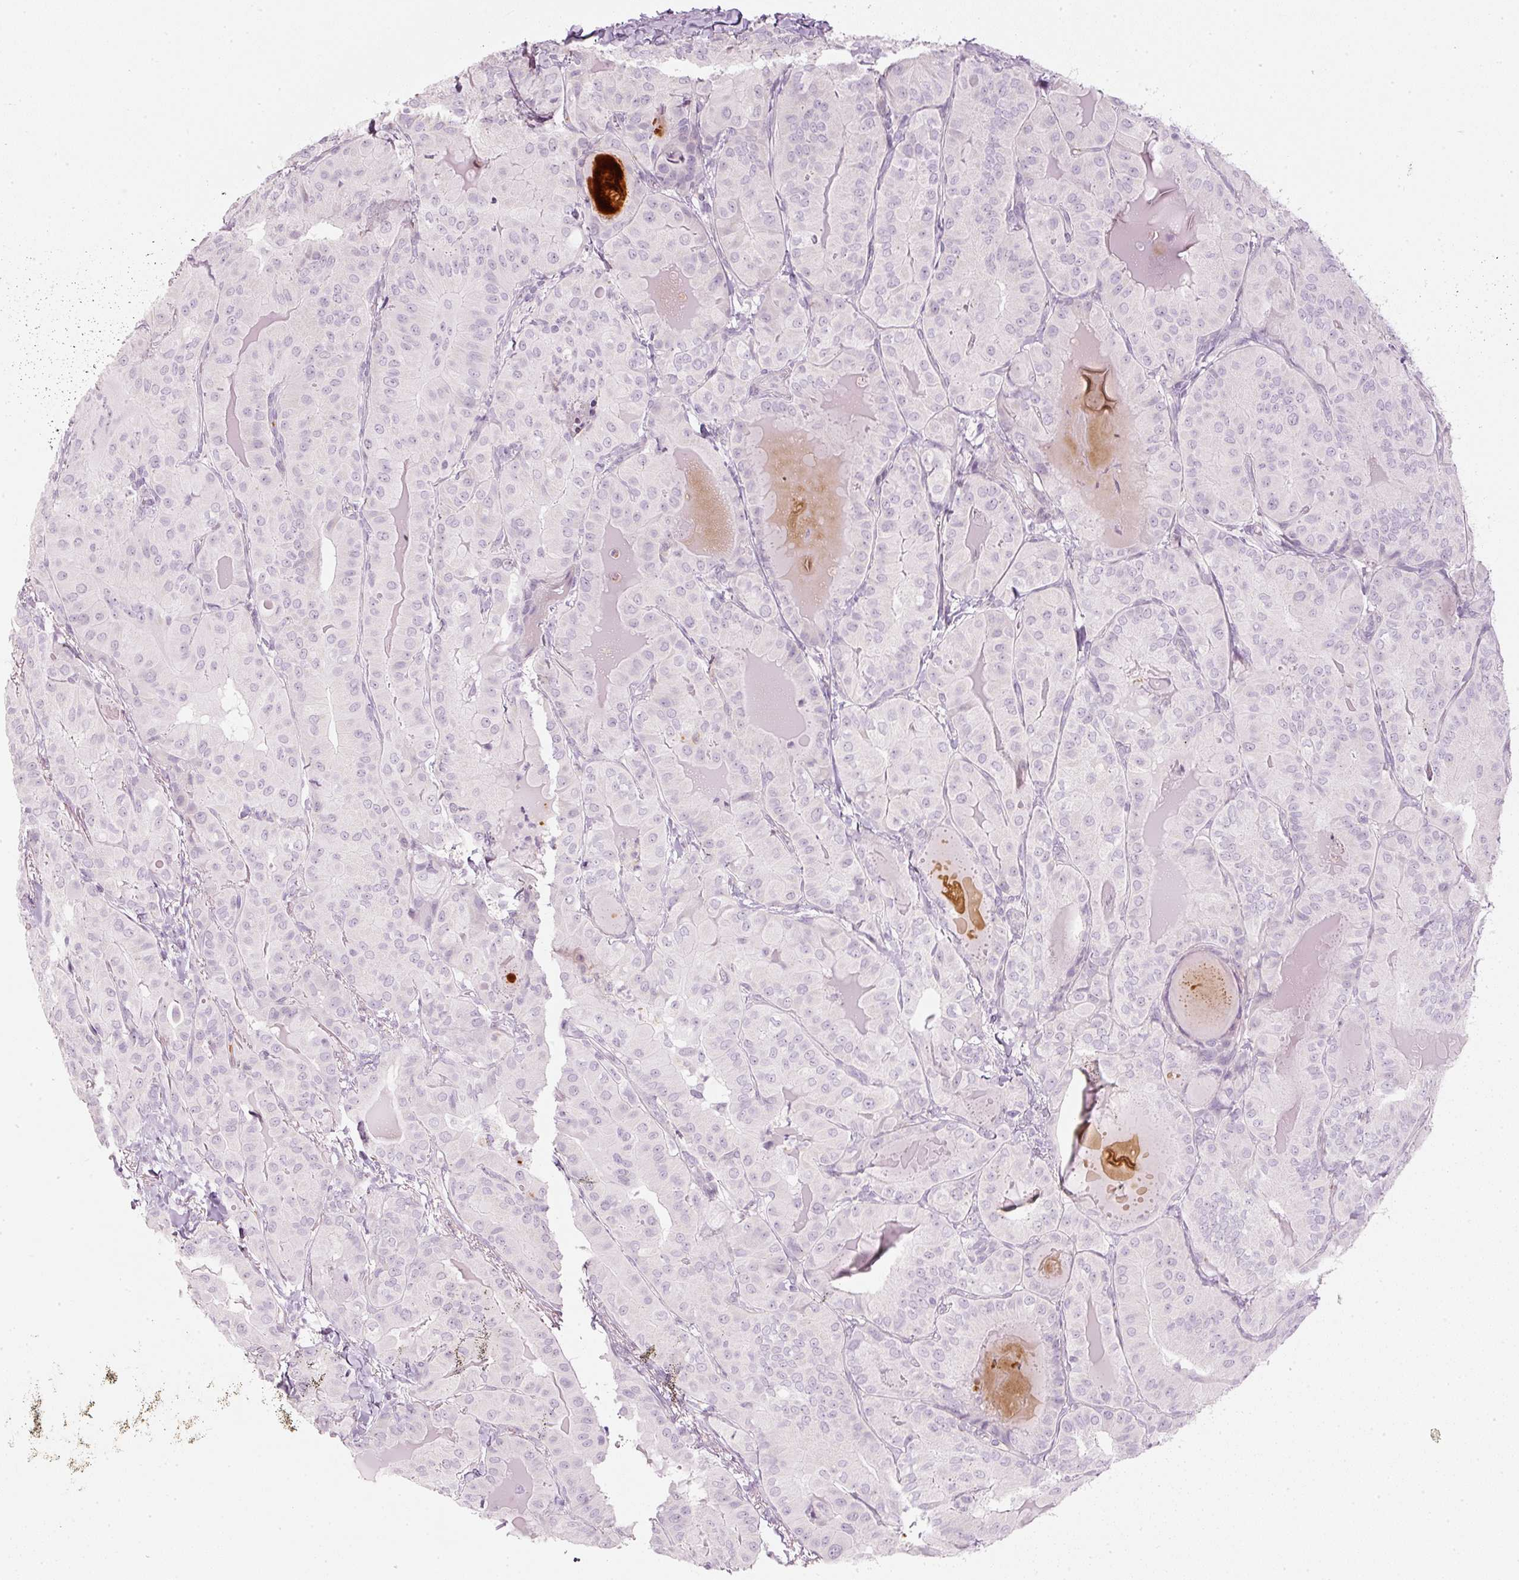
{"staining": {"intensity": "negative", "quantity": "none", "location": "none"}, "tissue": "thyroid cancer", "cell_type": "Tumor cells", "image_type": "cancer", "snomed": [{"axis": "morphology", "description": "Papillary adenocarcinoma, NOS"}, {"axis": "topography", "description": "Thyroid gland"}], "caption": "Photomicrograph shows no protein staining in tumor cells of thyroid cancer tissue. (DAB (3,3'-diaminobenzidine) immunohistochemistry (IHC) with hematoxylin counter stain).", "gene": "LECT2", "patient": {"sex": "female", "age": 68}}